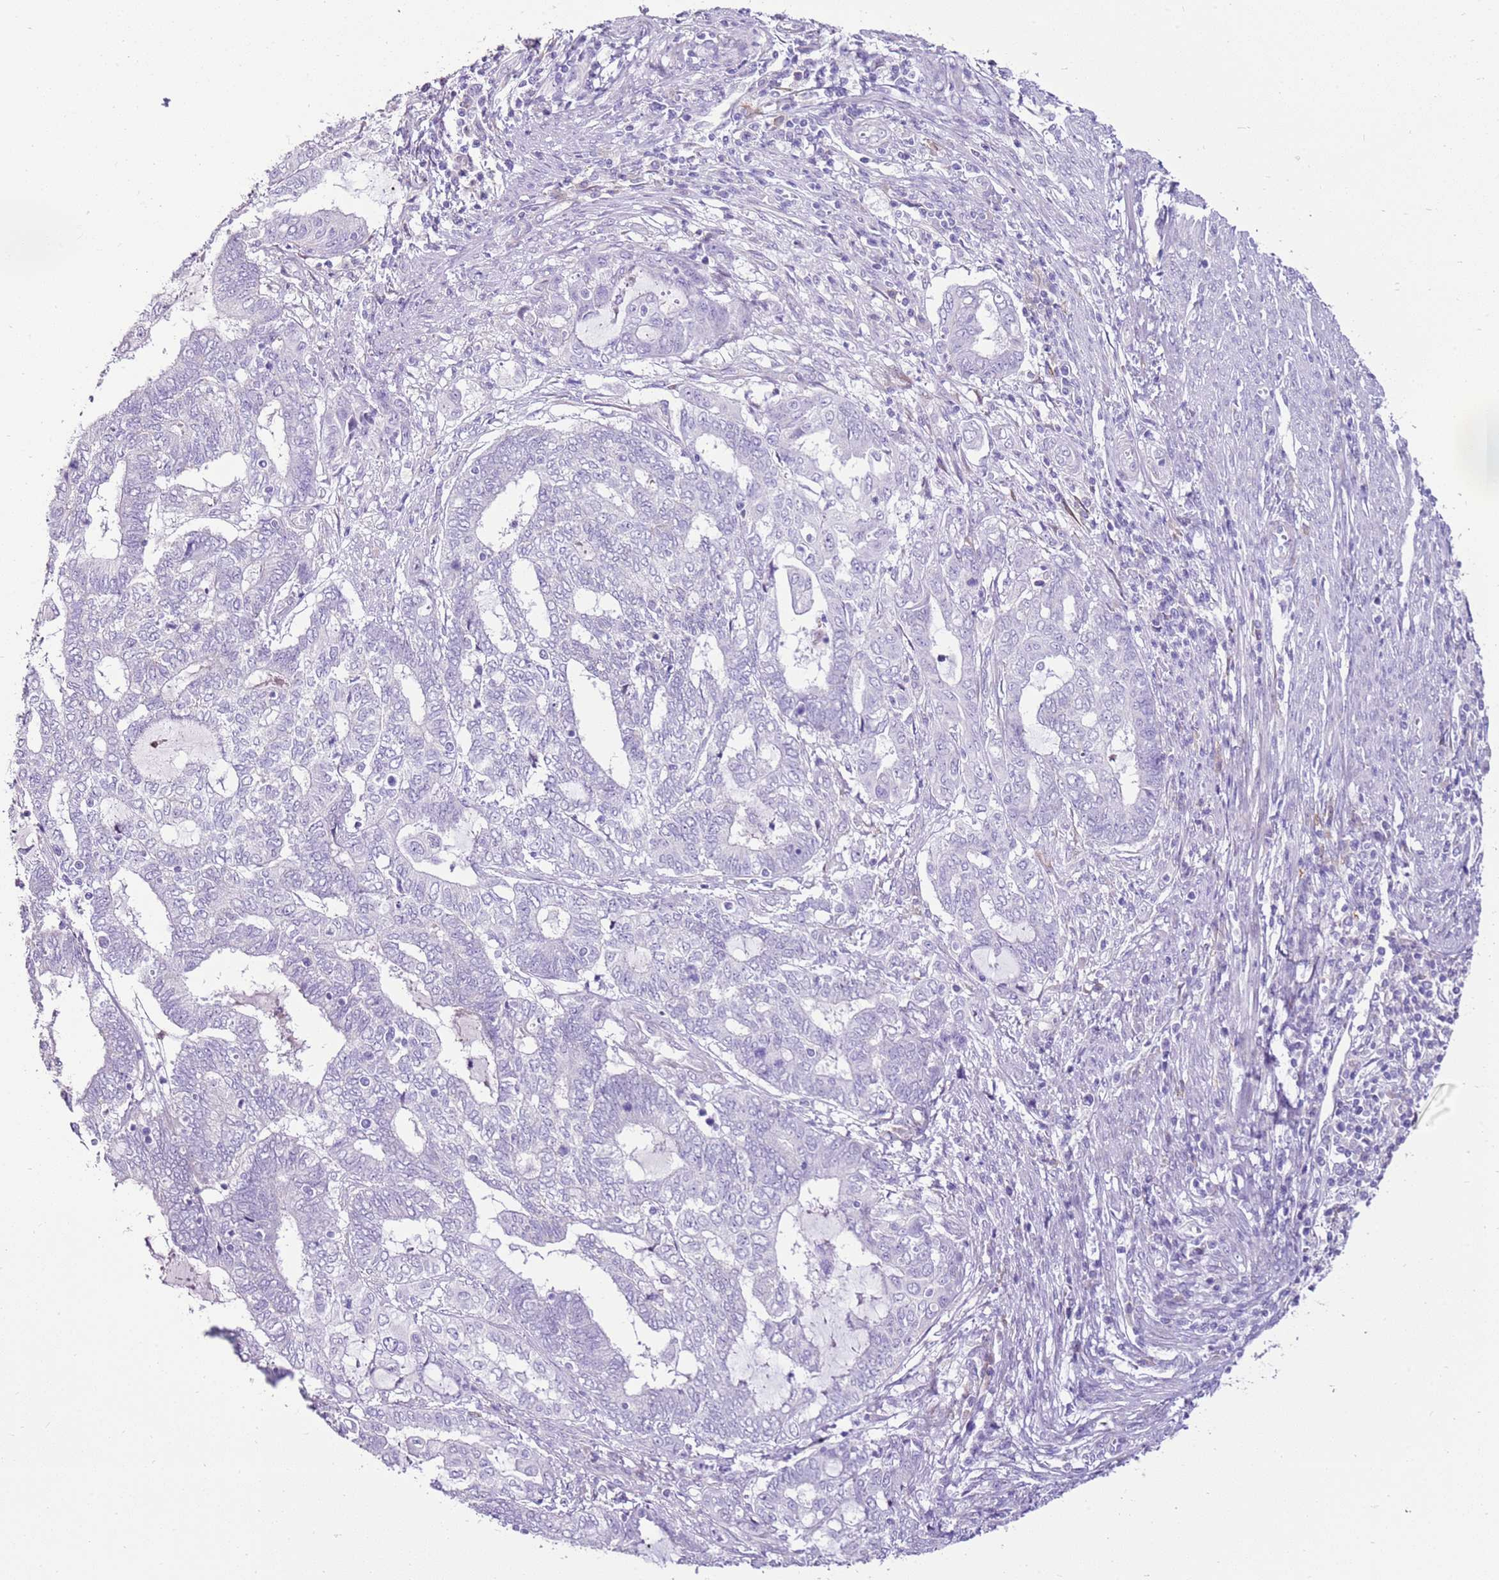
{"staining": {"intensity": "negative", "quantity": "none", "location": "none"}, "tissue": "endometrial cancer", "cell_type": "Tumor cells", "image_type": "cancer", "snomed": [{"axis": "morphology", "description": "Adenocarcinoma, NOS"}, {"axis": "topography", "description": "Uterus"}, {"axis": "topography", "description": "Endometrium"}], "caption": "Human endometrial cancer (adenocarcinoma) stained for a protein using immunohistochemistry (IHC) demonstrates no positivity in tumor cells.", "gene": "SLC38A5", "patient": {"sex": "female", "age": 70}}